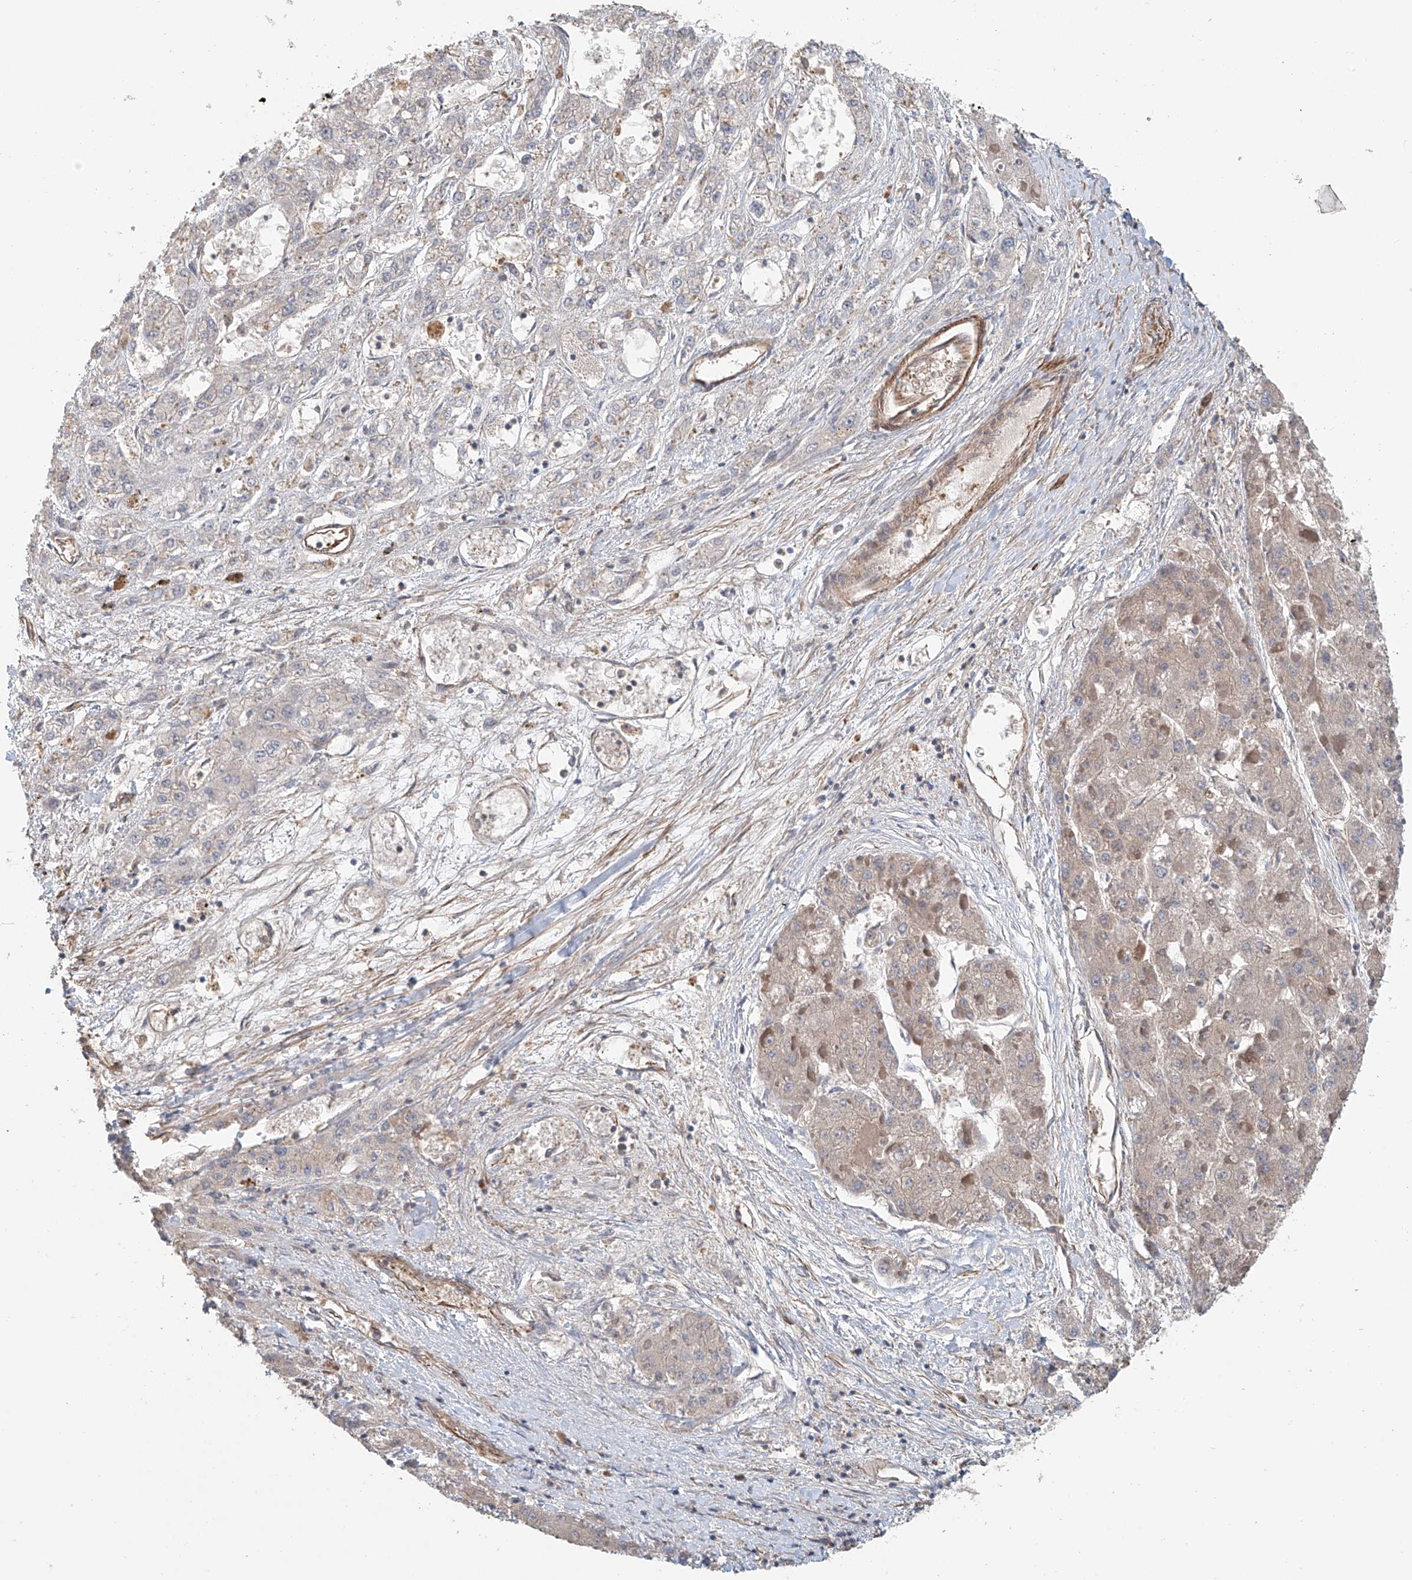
{"staining": {"intensity": "weak", "quantity": "<25%", "location": "cytoplasmic/membranous"}, "tissue": "liver cancer", "cell_type": "Tumor cells", "image_type": "cancer", "snomed": [{"axis": "morphology", "description": "Carcinoma, Hepatocellular, NOS"}, {"axis": "topography", "description": "Liver"}], "caption": "High magnification brightfield microscopy of liver cancer (hepatocellular carcinoma) stained with DAB (3,3'-diaminobenzidine) (brown) and counterstained with hematoxylin (blue): tumor cells show no significant staining.", "gene": "FRYL", "patient": {"sex": "female", "age": 73}}